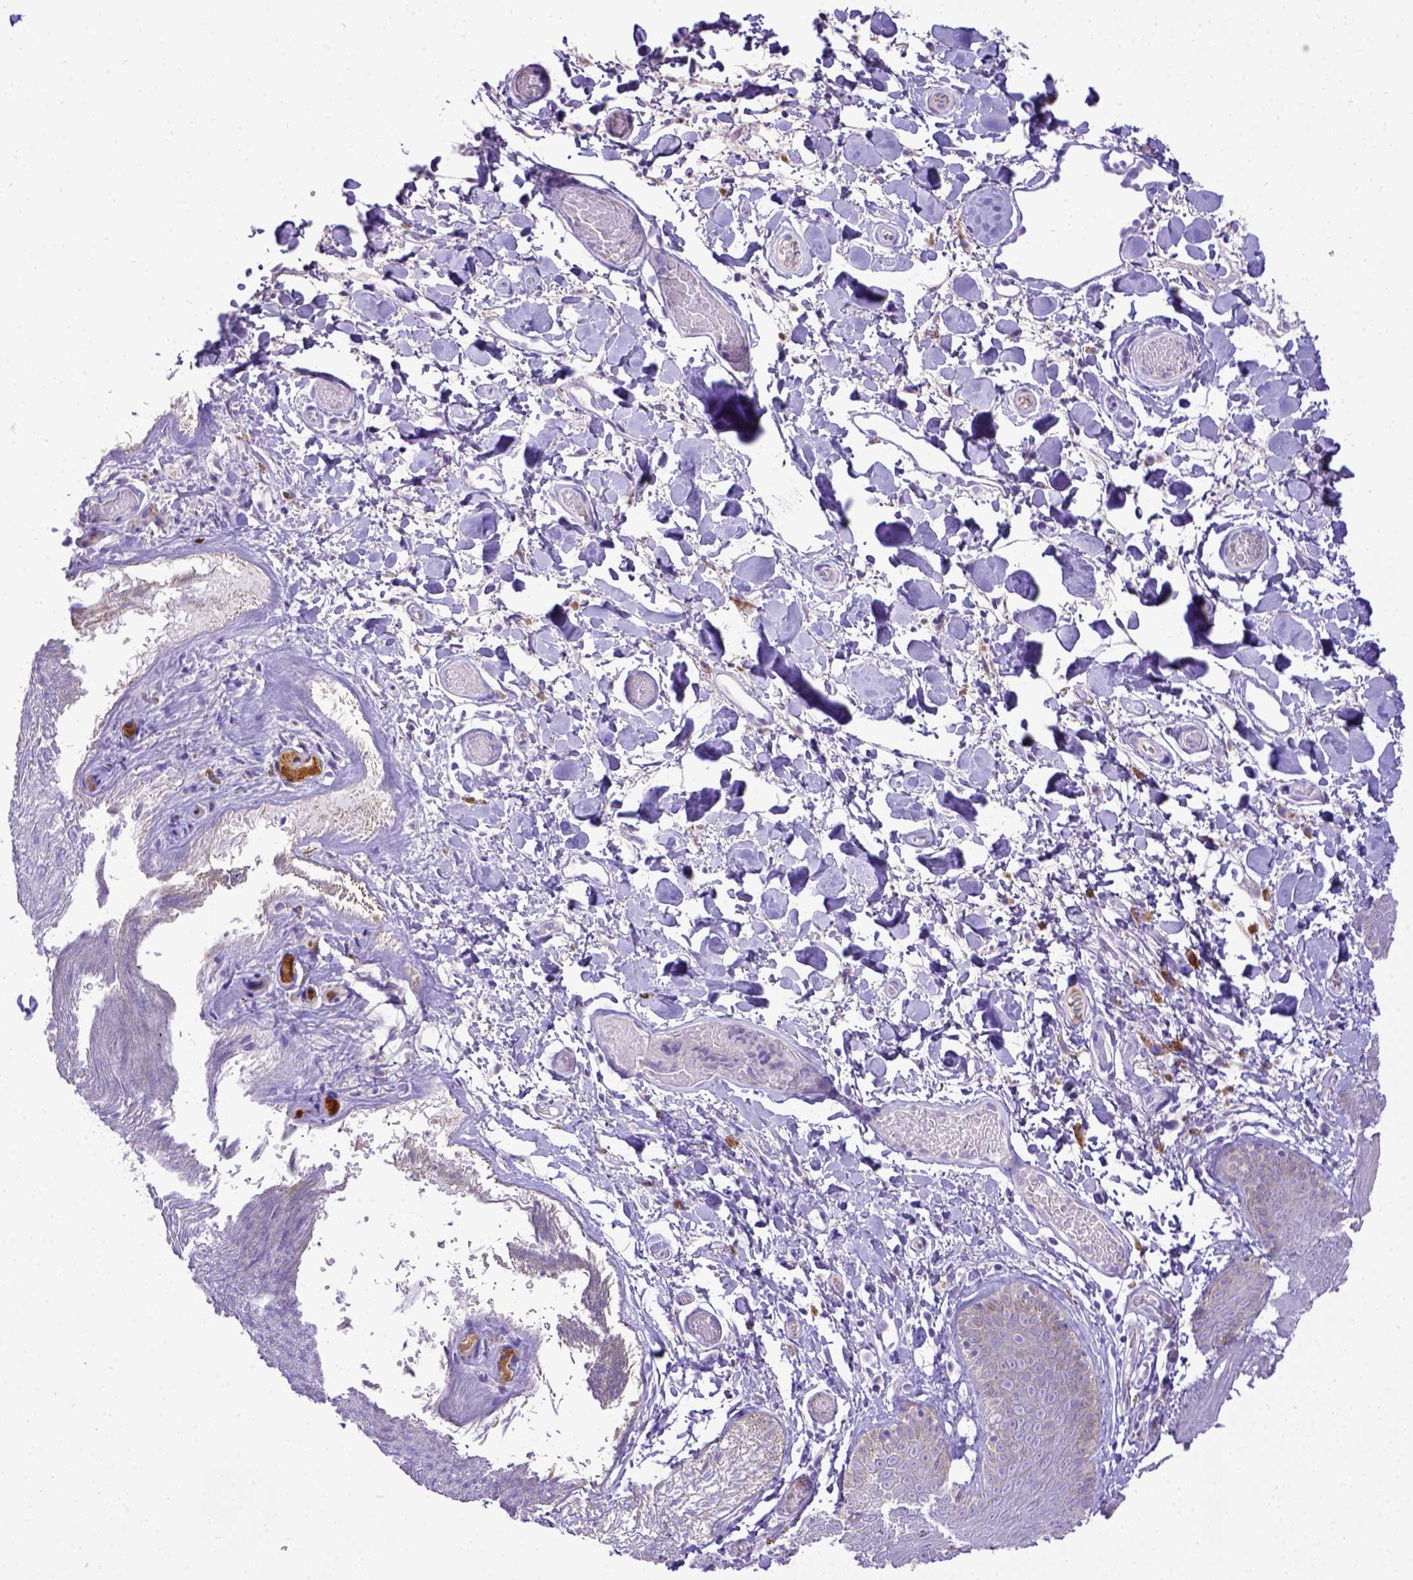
{"staining": {"intensity": "negative", "quantity": "none", "location": "none"}, "tissue": "skin", "cell_type": "Epidermal cells", "image_type": "normal", "snomed": [{"axis": "morphology", "description": "Normal tissue, NOS"}, {"axis": "topography", "description": "Anal"}], "caption": "The image displays no significant positivity in epidermal cells of skin.", "gene": "CFAP300", "patient": {"sex": "male", "age": 53}}